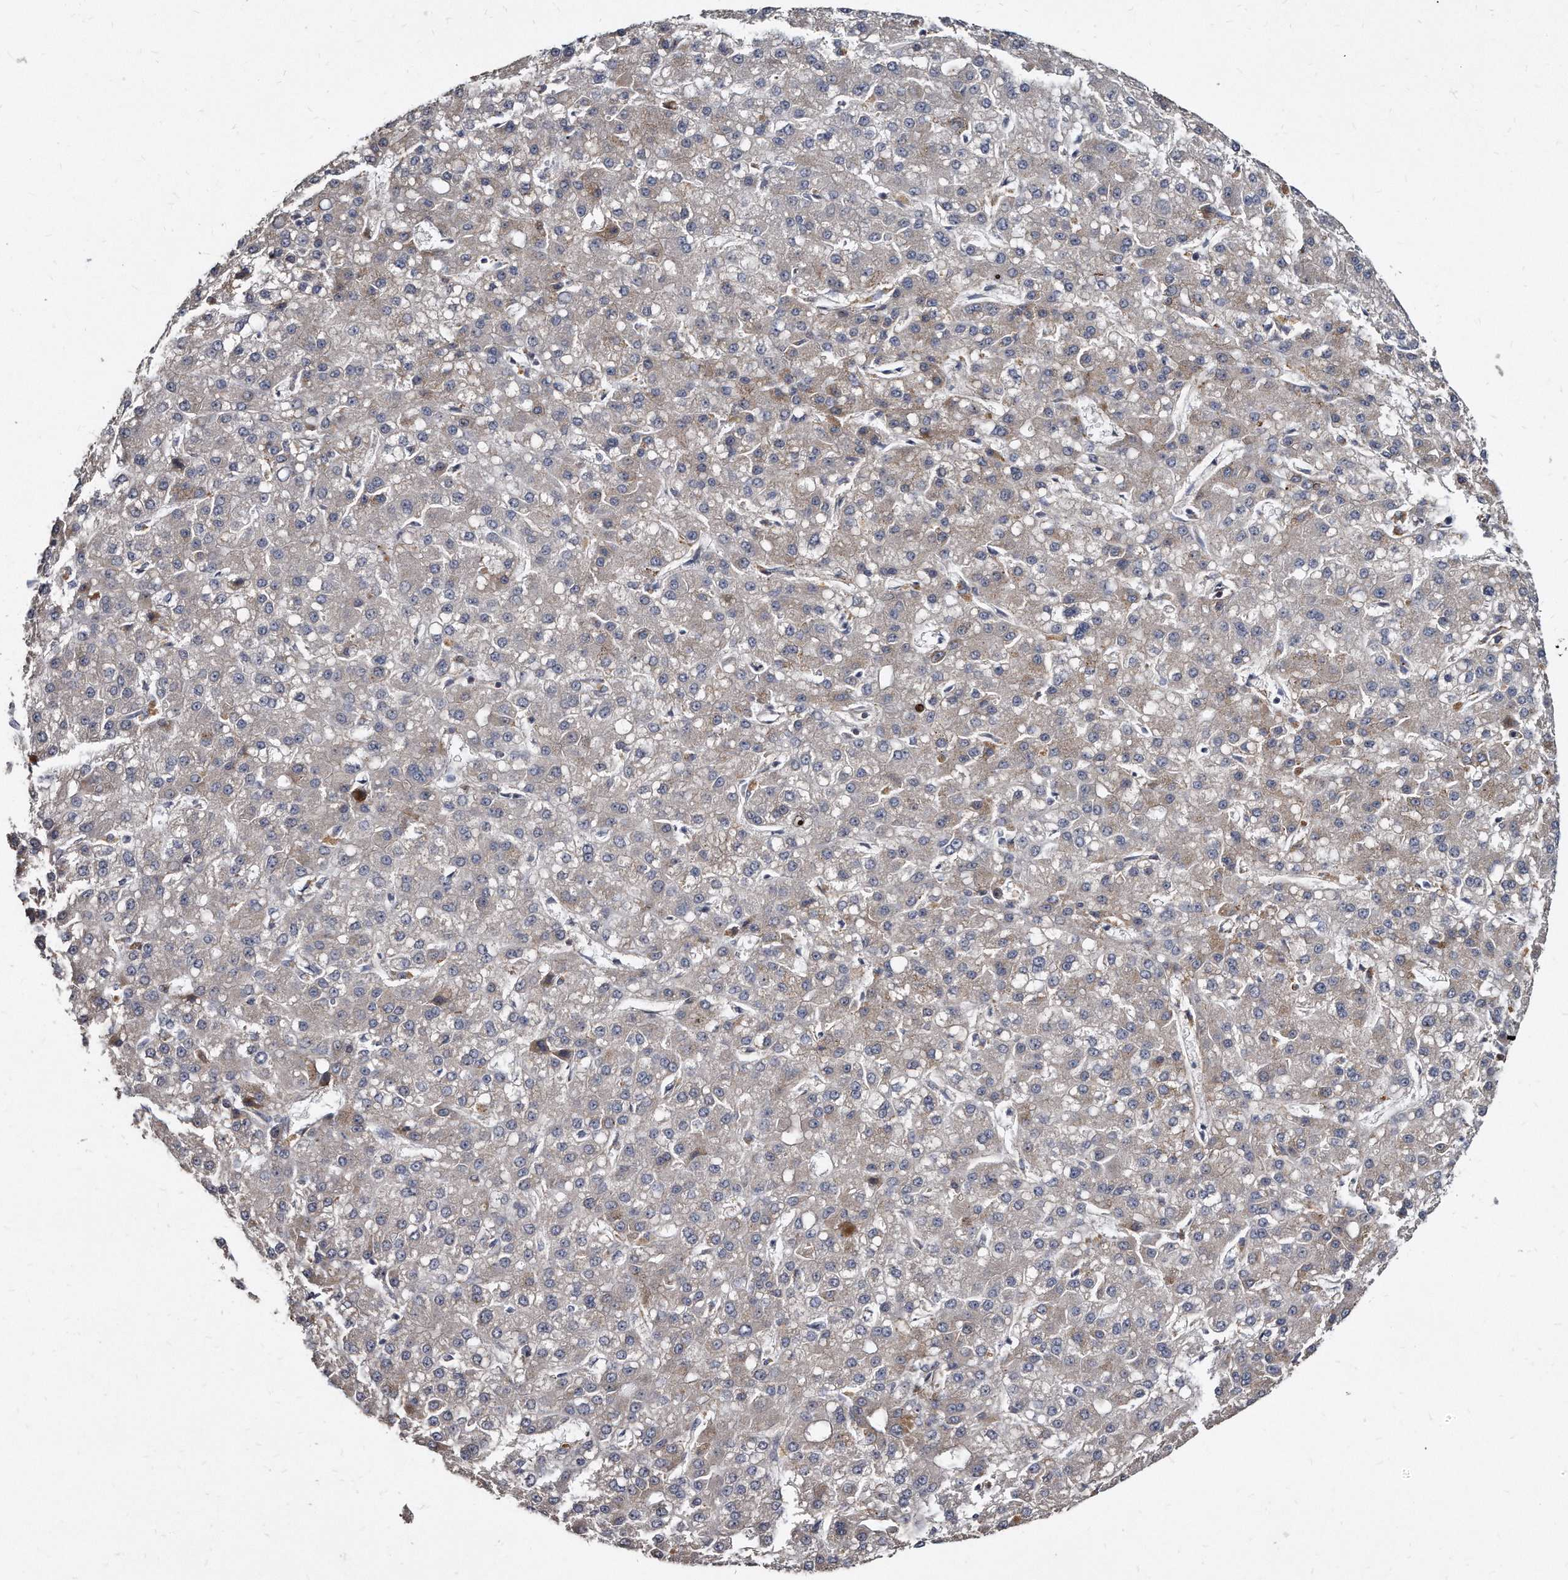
{"staining": {"intensity": "weak", "quantity": "<25%", "location": "cytoplasmic/membranous"}, "tissue": "liver cancer", "cell_type": "Tumor cells", "image_type": "cancer", "snomed": [{"axis": "morphology", "description": "Carcinoma, Hepatocellular, NOS"}, {"axis": "topography", "description": "Liver"}], "caption": "Photomicrograph shows no protein positivity in tumor cells of liver cancer (hepatocellular carcinoma) tissue.", "gene": "KLHDC3", "patient": {"sex": "male", "age": 67}}